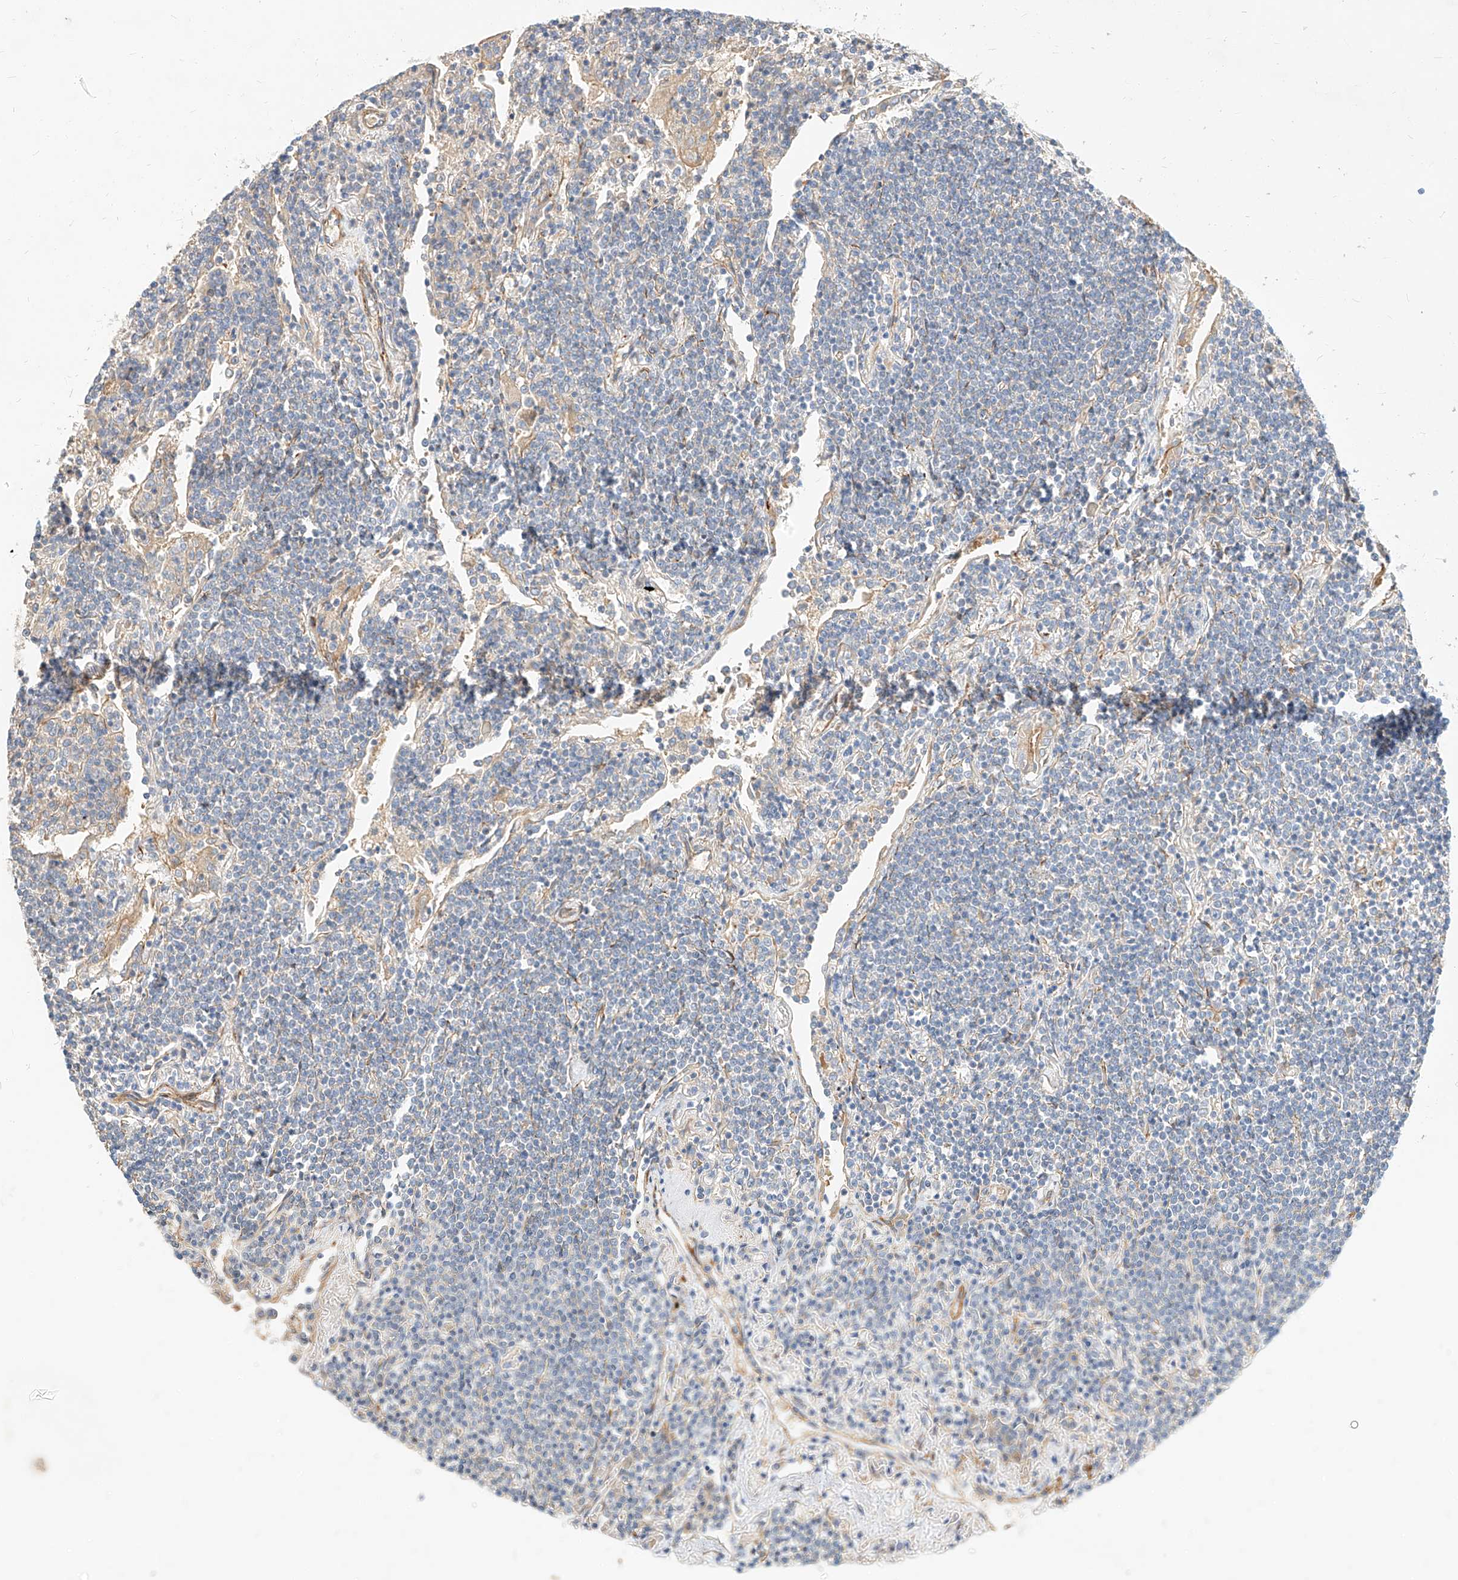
{"staining": {"intensity": "negative", "quantity": "none", "location": "none"}, "tissue": "lymphoma", "cell_type": "Tumor cells", "image_type": "cancer", "snomed": [{"axis": "morphology", "description": "Malignant lymphoma, non-Hodgkin's type, Low grade"}, {"axis": "topography", "description": "Lung"}], "caption": "IHC image of lymphoma stained for a protein (brown), which displays no positivity in tumor cells. The staining is performed using DAB brown chromogen with nuclei counter-stained in using hematoxylin.", "gene": "KCNH5", "patient": {"sex": "female", "age": 71}}